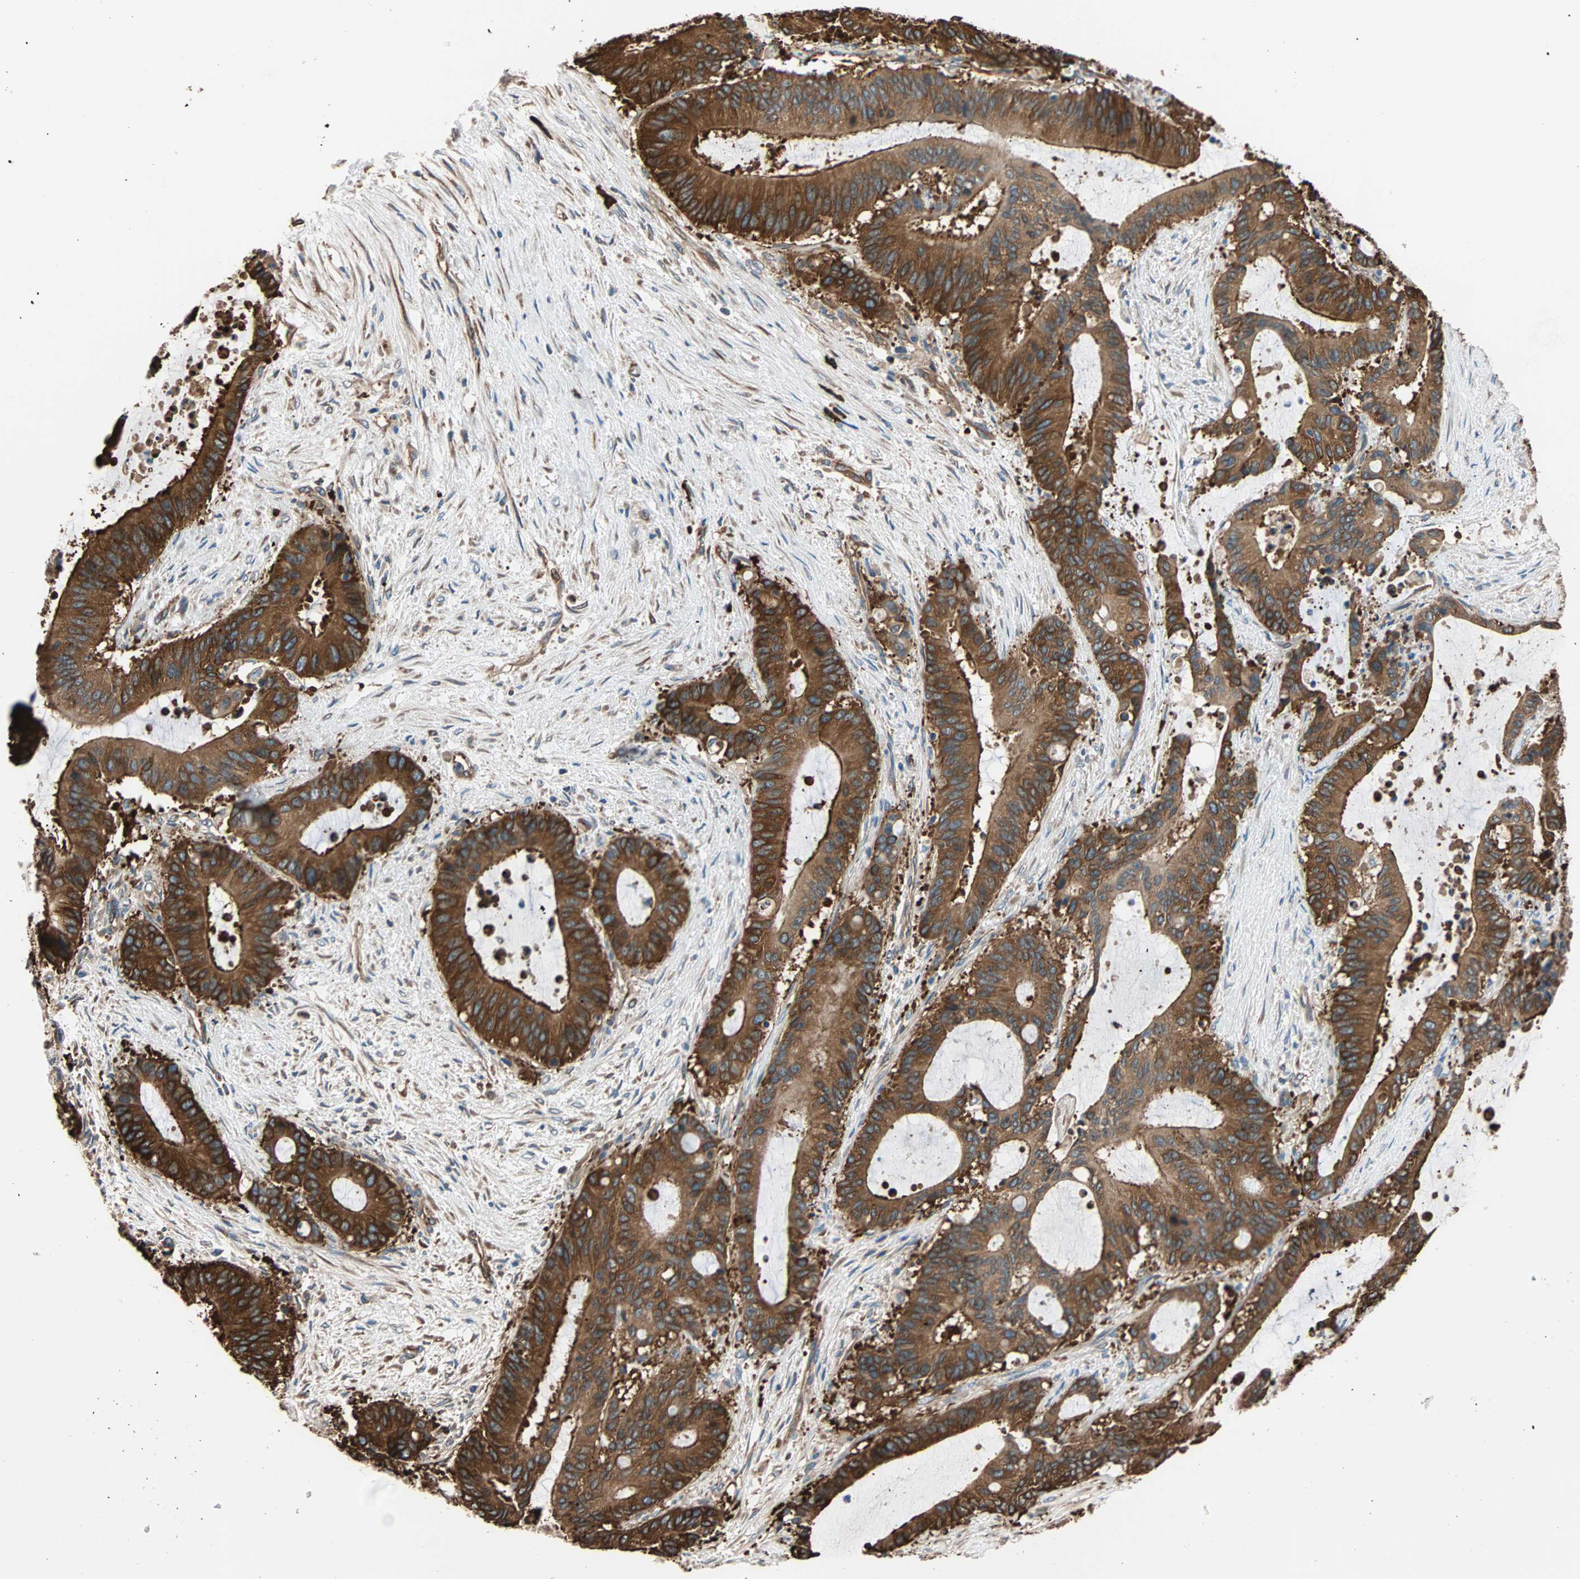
{"staining": {"intensity": "strong", "quantity": ">75%", "location": "cytoplasmic/membranous"}, "tissue": "liver cancer", "cell_type": "Tumor cells", "image_type": "cancer", "snomed": [{"axis": "morphology", "description": "Cholangiocarcinoma"}, {"axis": "topography", "description": "Liver"}], "caption": "DAB immunohistochemical staining of liver cancer (cholangiocarcinoma) reveals strong cytoplasmic/membranous protein expression in approximately >75% of tumor cells.", "gene": "EEF2", "patient": {"sex": "female", "age": 73}}